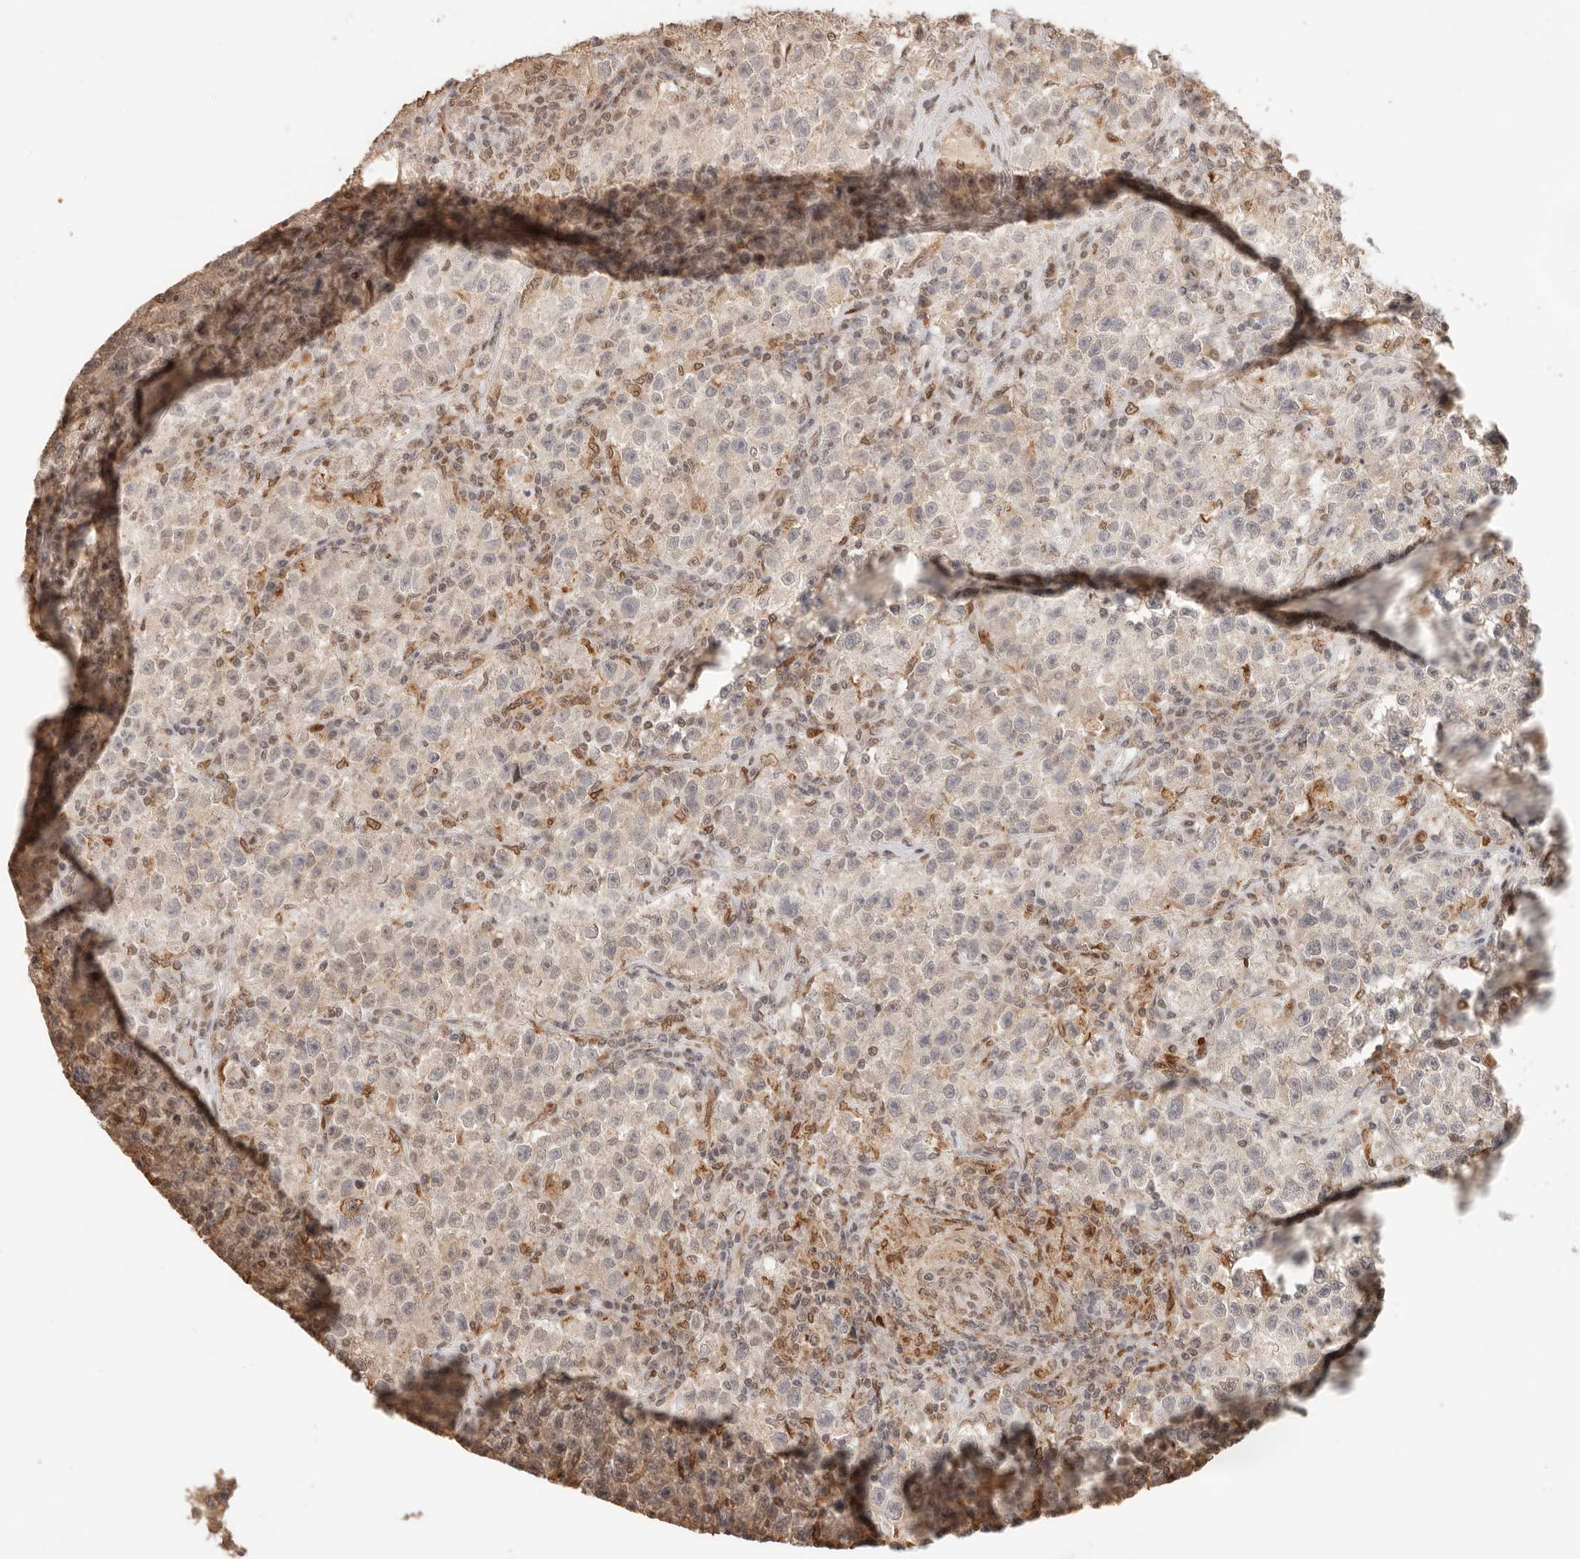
{"staining": {"intensity": "weak", "quantity": "<25%", "location": "cytoplasmic/membranous"}, "tissue": "testis cancer", "cell_type": "Tumor cells", "image_type": "cancer", "snomed": [{"axis": "morphology", "description": "Seminoma, NOS"}, {"axis": "topography", "description": "Testis"}], "caption": "A micrograph of testis cancer stained for a protein displays no brown staining in tumor cells.", "gene": "NPAS2", "patient": {"sex": "male", "age": 22}}